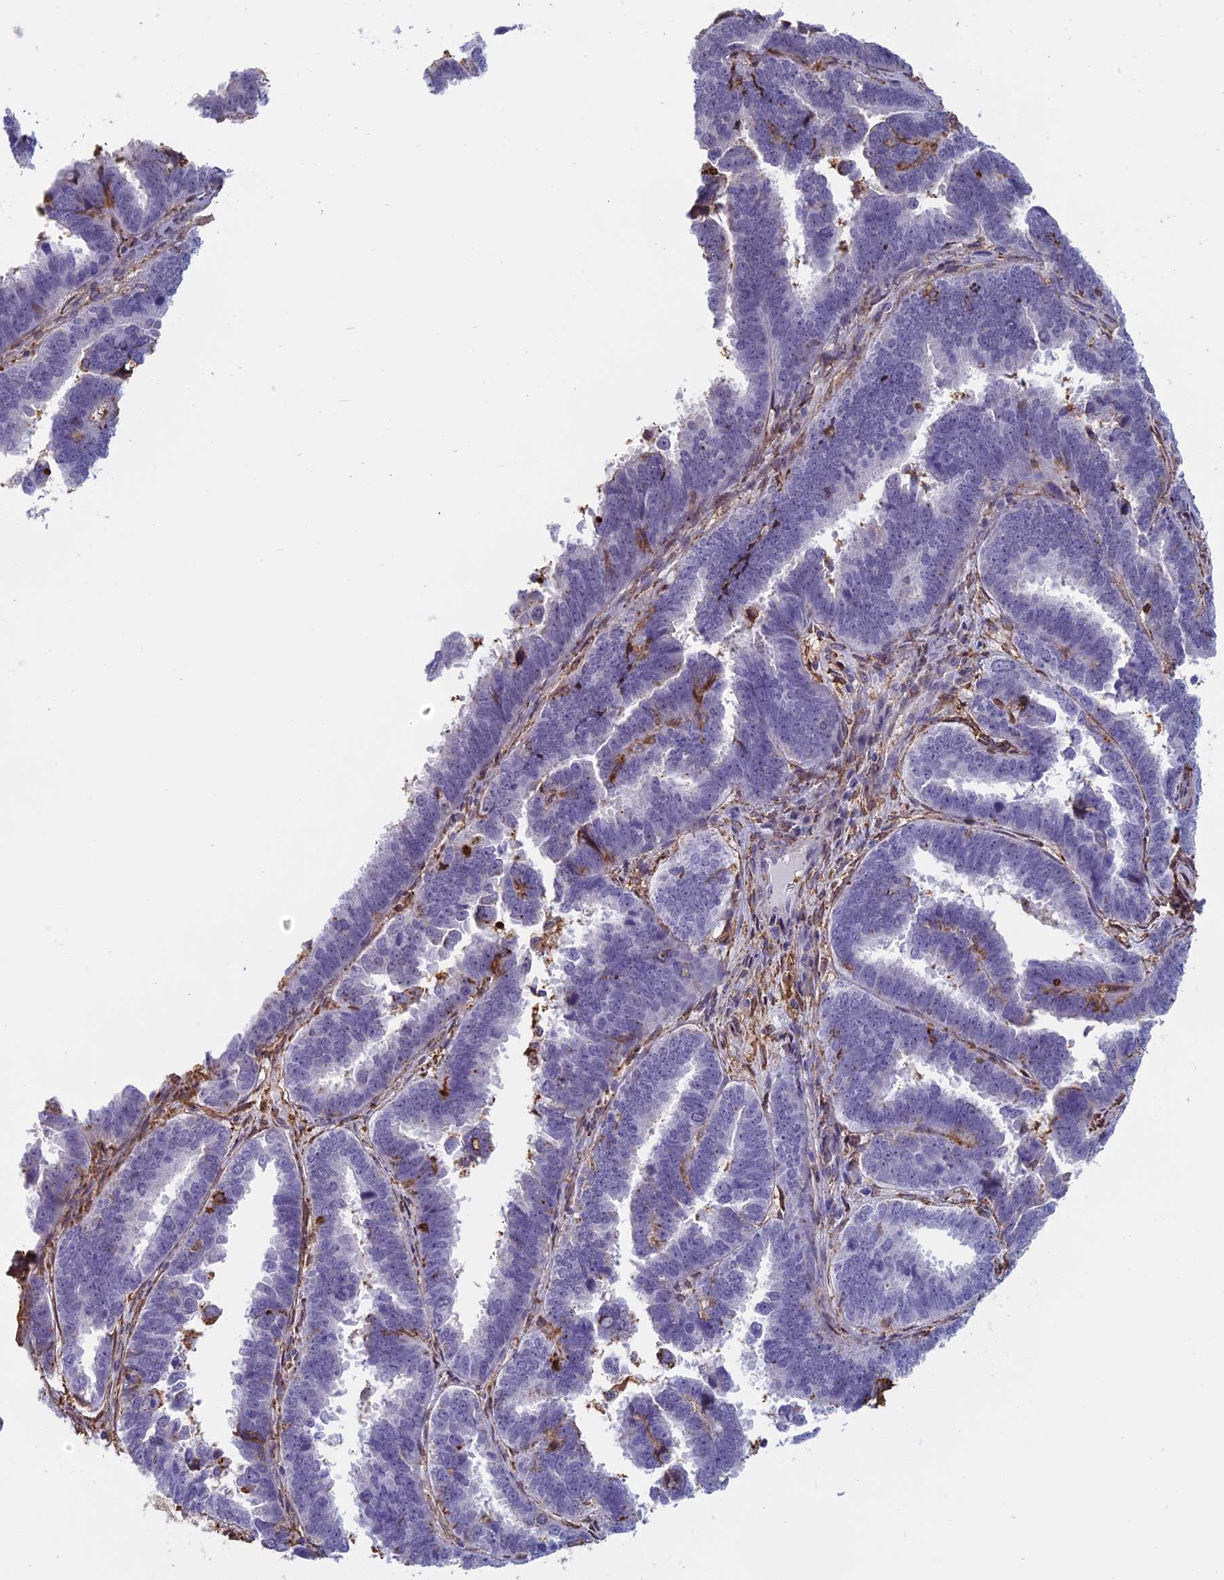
{"staining": {"intensity": "negative", "quantity": "none", "location": "none"}, "tissue": "endometrial cancer", "cell_type": "Tumor cells", "image_type": "cancer", "snomed": [{"axis": "morphology", "description": "Adenocarcinoma, NOS"}, {"axis": "topography", "description": "Endometrium"}], "caption": "An image of human endometrial cancer (adenocarcinoma) is negative for staining in tumor cells.", "gene": "TMEM255B", "patient": {"sex": "female", "age": 75}}